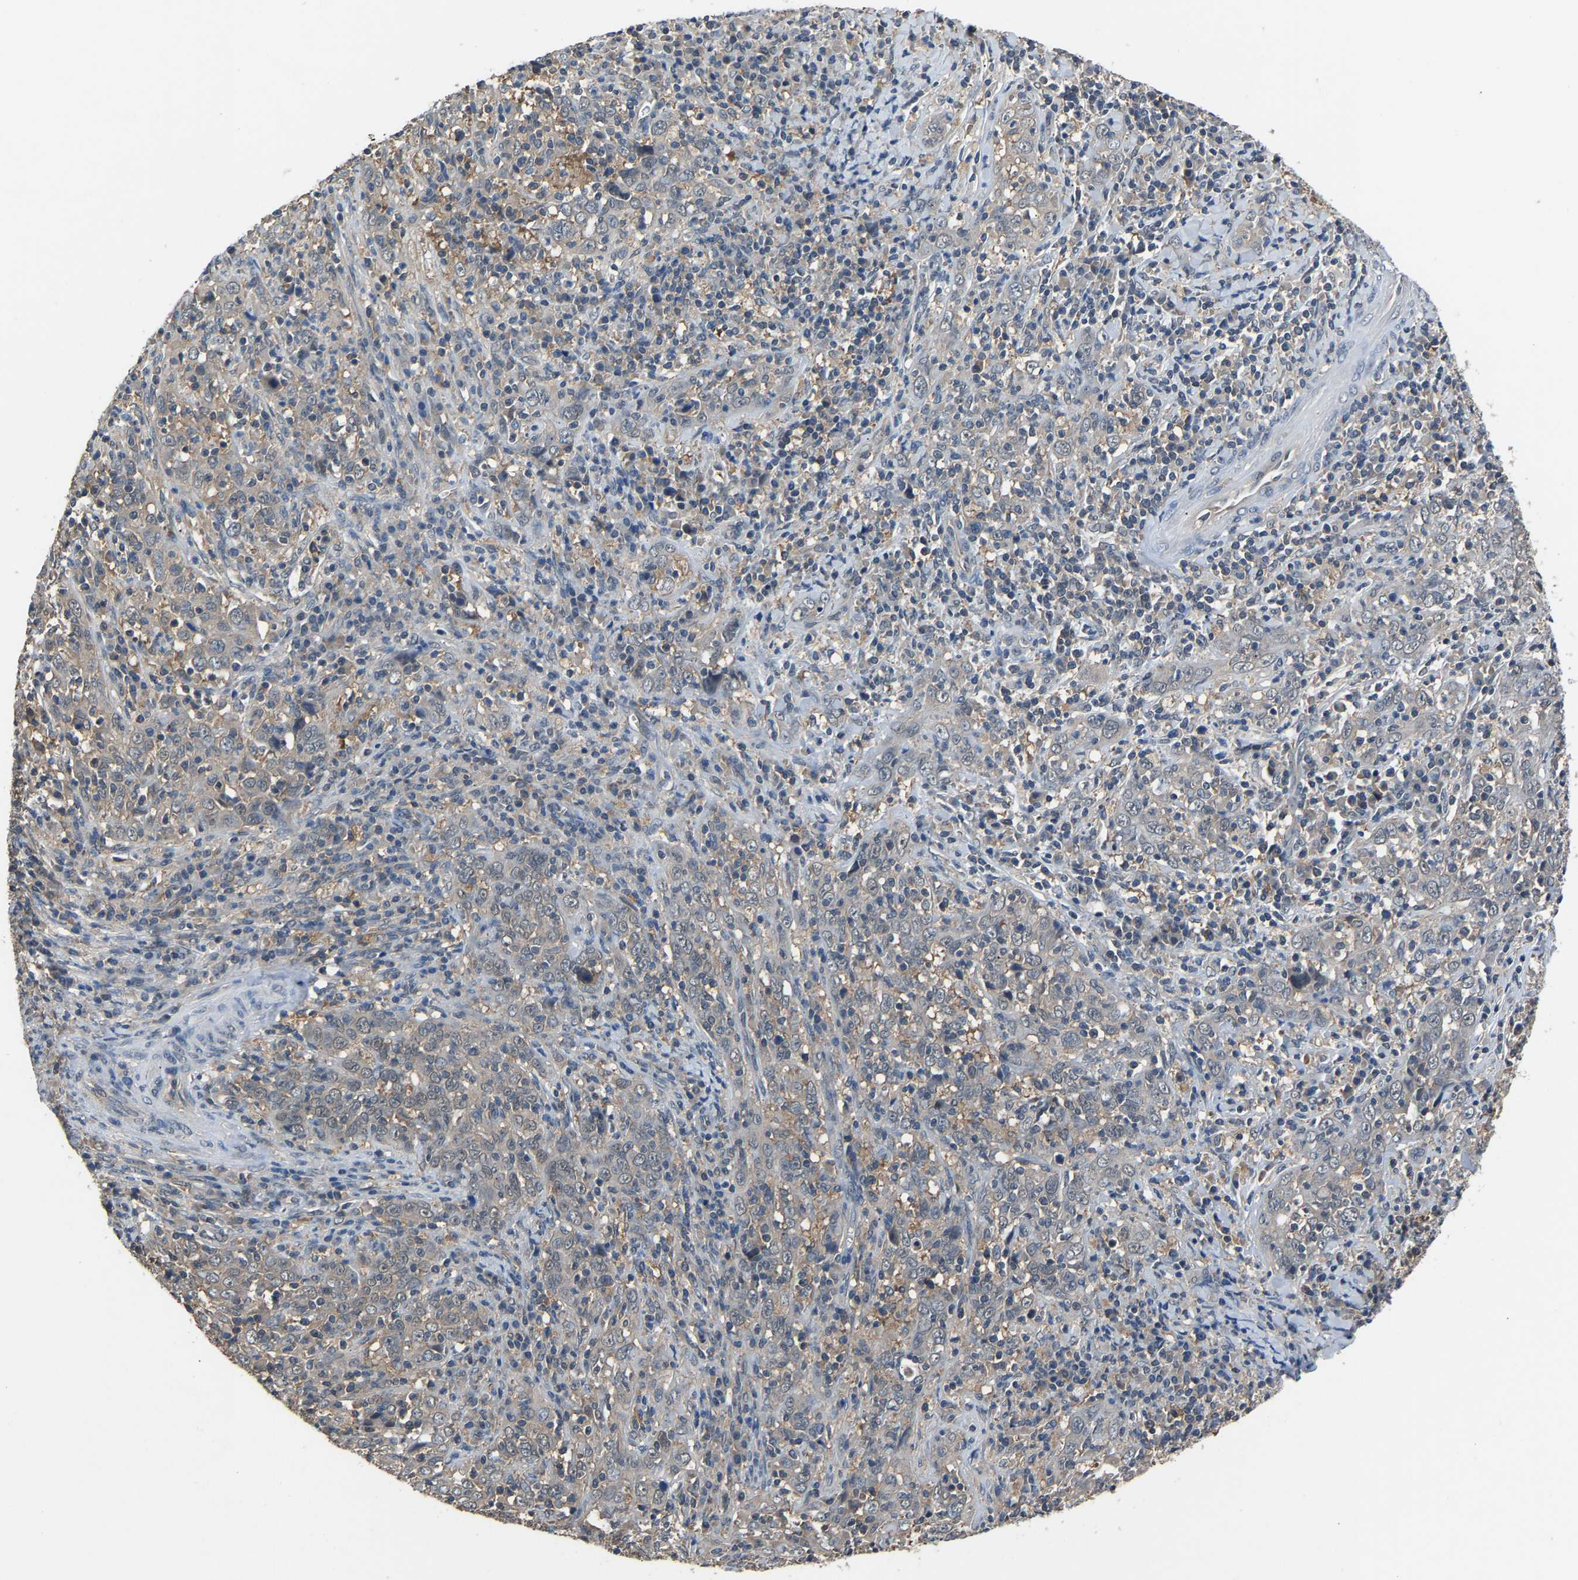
{"staining": {"intensity": "weak", "quantity": "<25%", "location": "cytoplasmic/membranous"}, "tissue": "cervical cancer", "cell_type": "Tumor cells", "image_type": "cancer", "snomed": [{"axis": "morphology", "description": "Squamous cell carcinoma, NOS"}, {"axis": "topography", "description": "Cervix"}], "caption": "Tumor cells show no significant staining in cervical squamous cell carcinoma.", "gene": "ABCC9", "patient": {"sex": "female", "age": 46}}